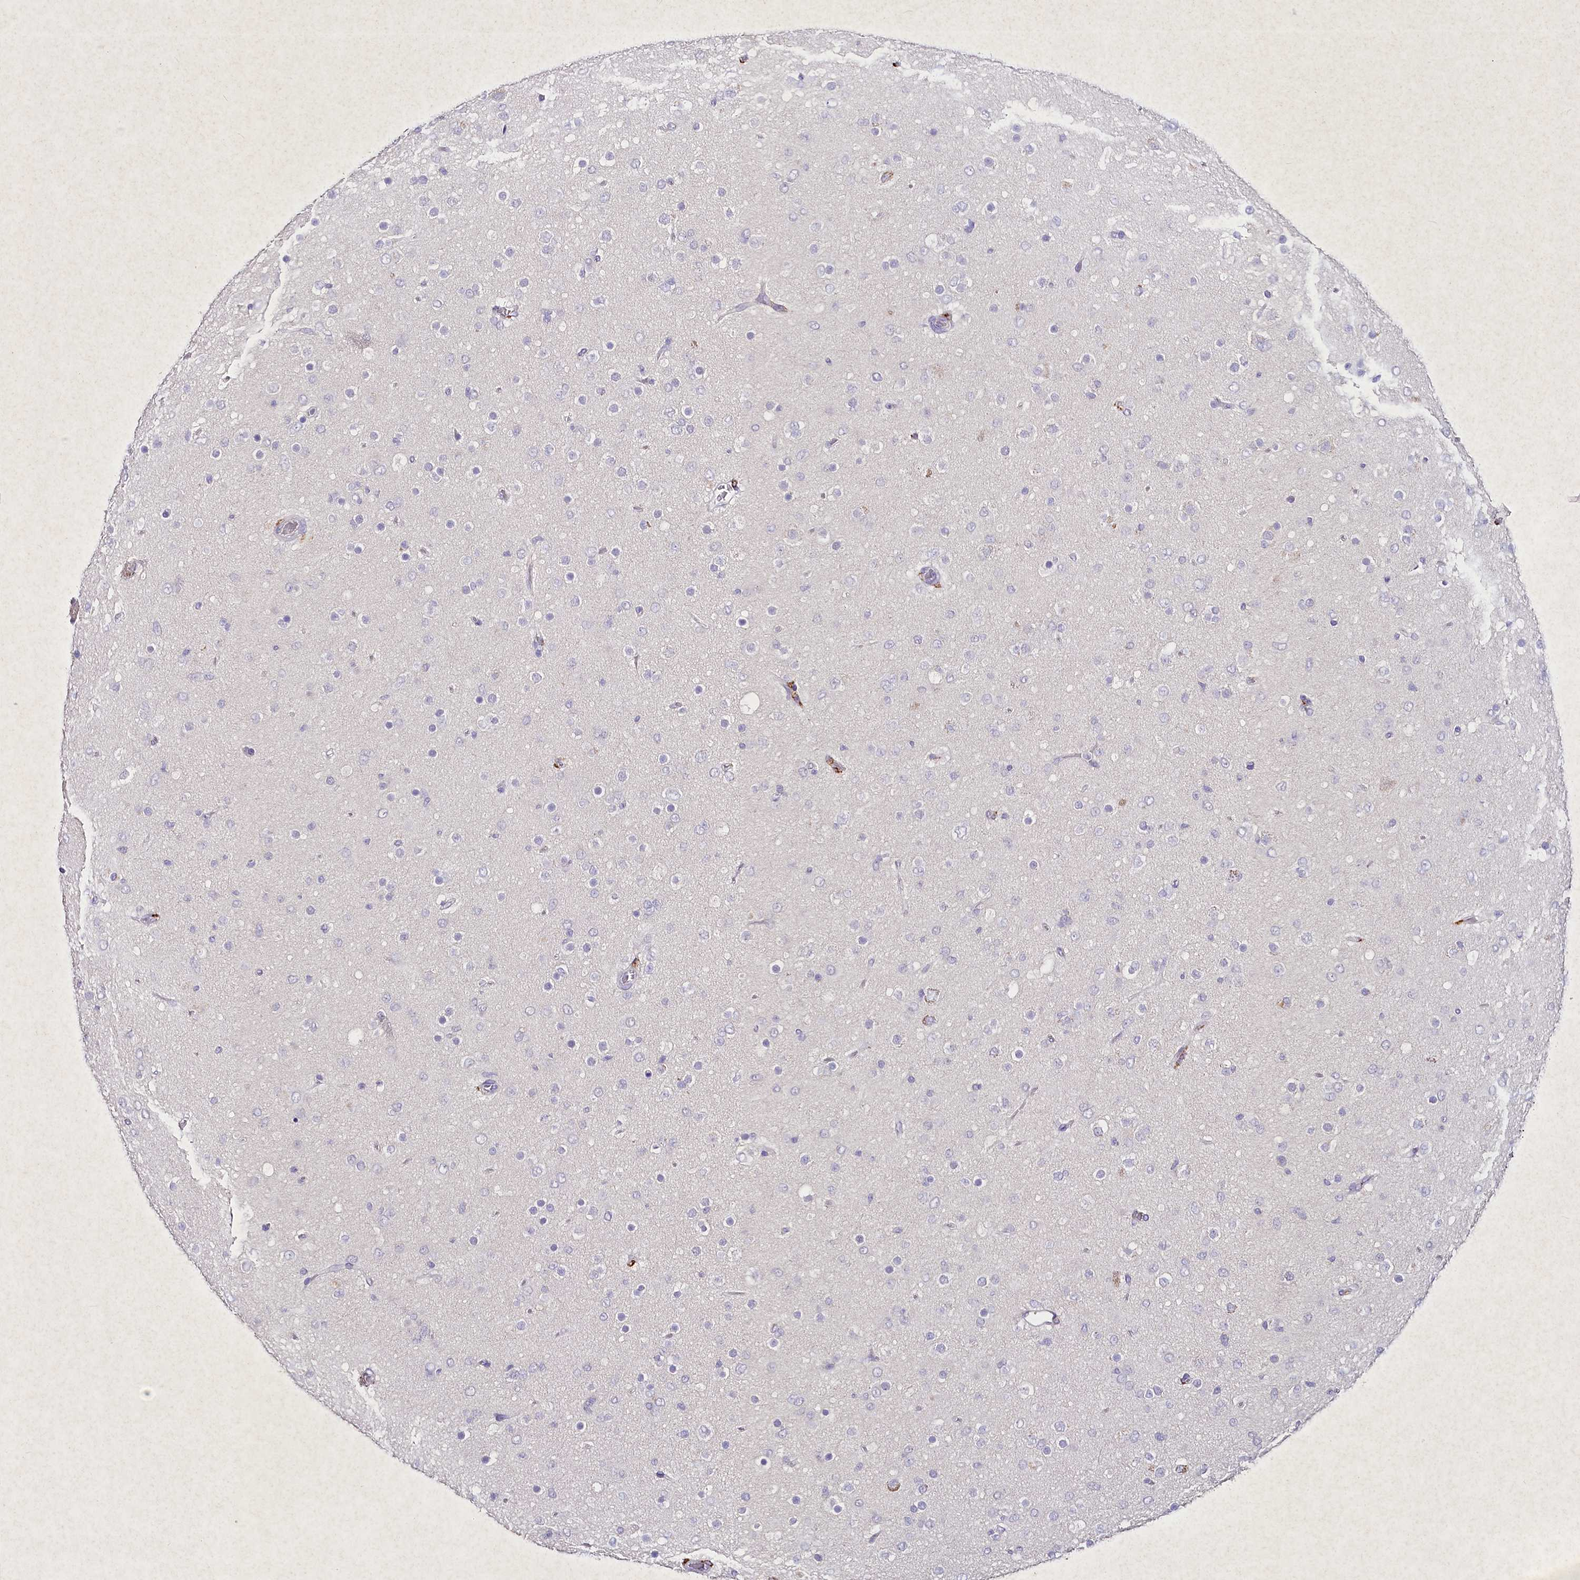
{"staining": {"intensity": "negative", "quantity": "none", "location": "none"}, "tissue": "glioma", "cell_type": "Tumor cells", "image_type": "cancer", "snomed": [{"axis": "morphology", "description": "Glioma, malignant, Low grade"}, {"axis": "topography", "description": "Brain"}], "caption": "Tumor cells are negative for brown protein staining in glioma.", "gene": "CLEC4M", "patient": {"sex": "male", "age": 65}}